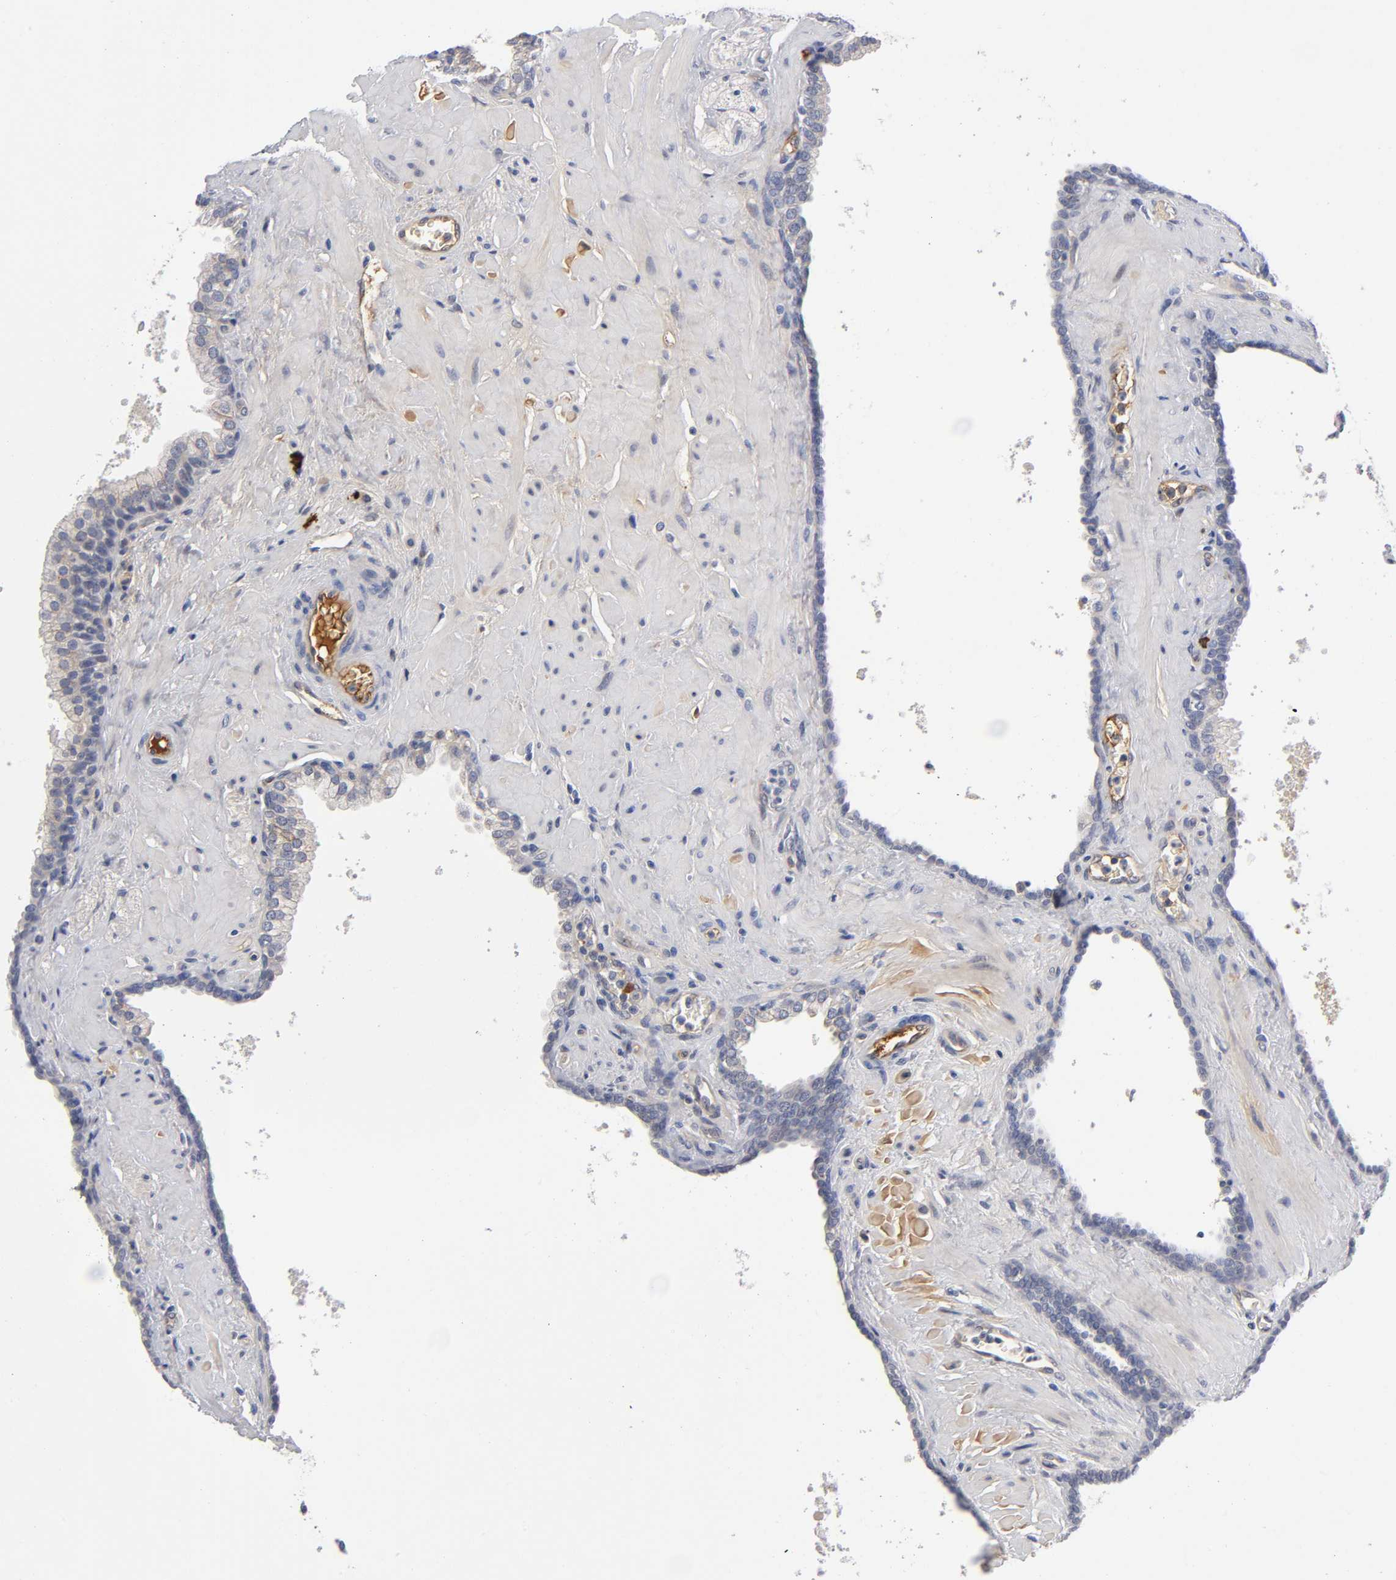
{"staining": {"intensity": "weak", "quantity": "25%-75%", "location": "cytoplasmic/membranous"}, "tissue": "prostate", "cell_type": "Glandular cells", "image_type": "normal", "snomed": [{"axis": "morphology", "description": "Normal tissue, NOS"}, {"axis": "topography", "description": "Prostate"}], "caption": "Unremarkable prostate was stained to show a protein in brown. There is low levels of weak cytoplasmic/membranous positivity in approximately 25%-75% of glandular cells.", "gene": "NOVA1", "patient": {"sex": "male", "age": 60}}